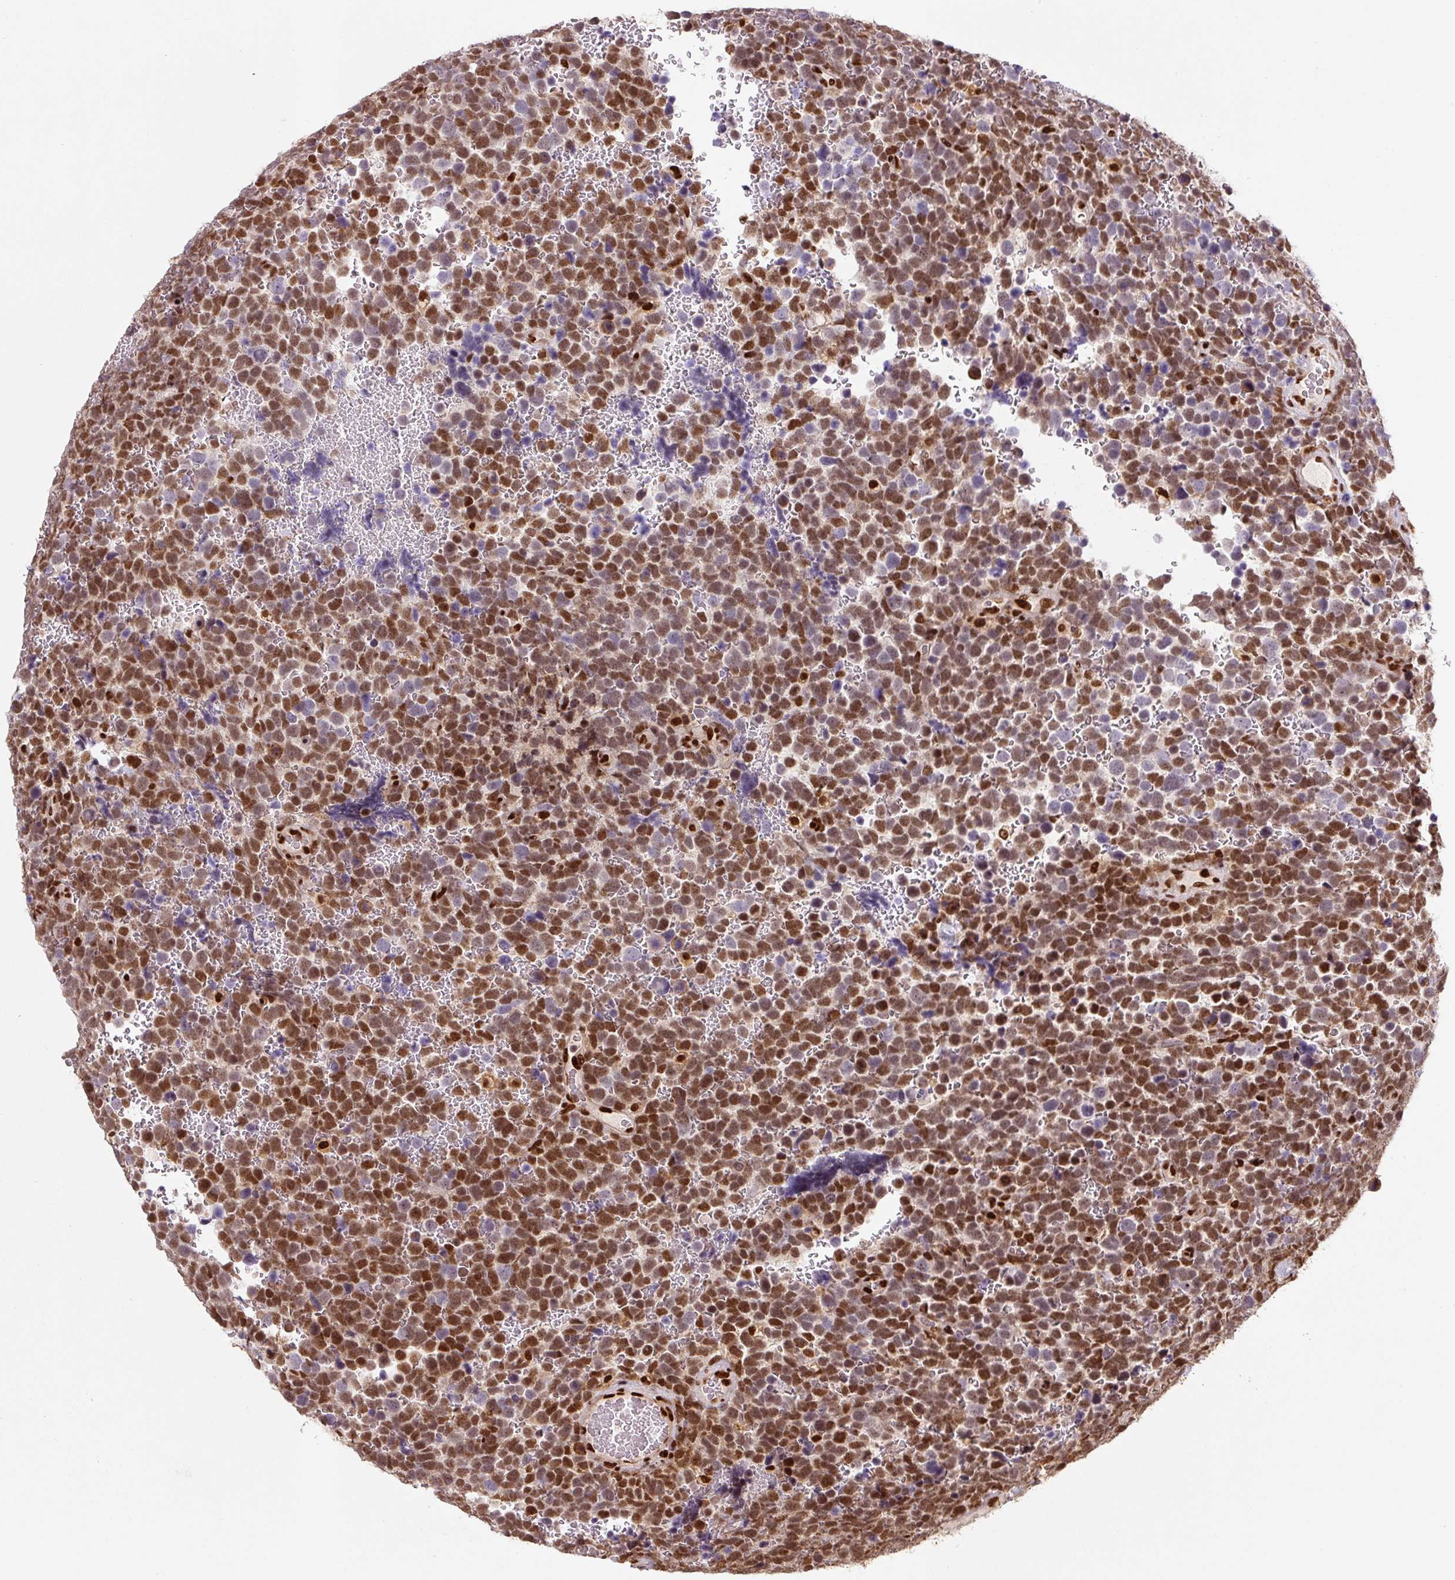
{"staining": {"intensity": "moderate", "quantity": ">75%", "location": "nuclear"}, "tissue": "urothelial cancer", "cell_type": "Tumor cells", "image_type": "cancer", "snomed": [{"axis": "morphology", "description": "Urothelial carcinoma, High grade"}, {"axis": "topography", "description": "Urinary bladder"}], "caption": "Urothelial carcinoma (high-grade) stained with a brown dye exhibits moderate nuclear positive positivity in about >75% of tumor cells.", "gene": "PYDC2", "patient": {"sex": "female", "age": 82}}